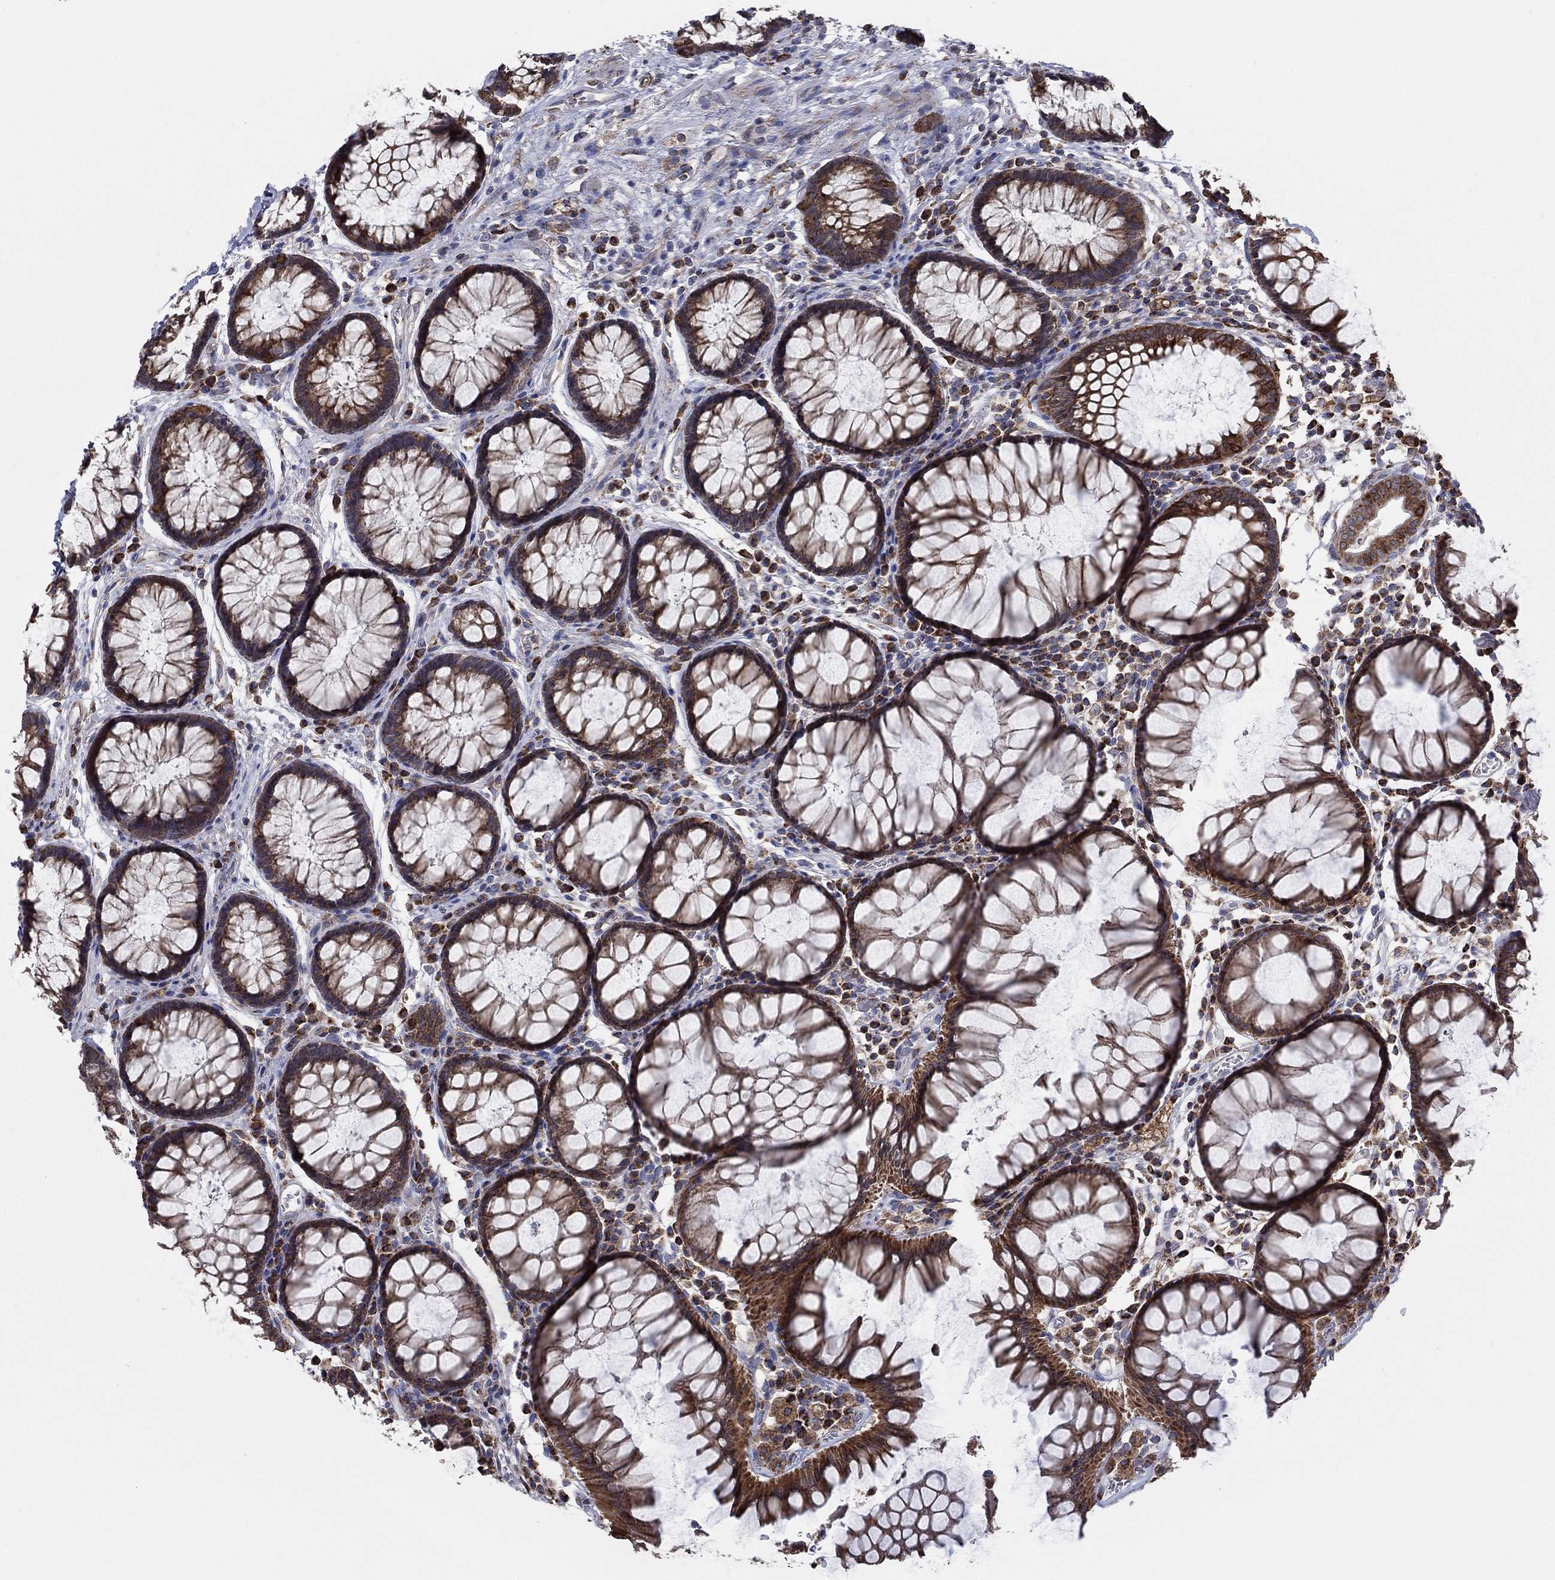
{"staining": {"intensity": "moderate", "quantity": ">75%", "location": "cytoplasmic/membranous"}, "tissue": "rectum", "cell_type": "Glandular cells", "image_type": "normal", "snomed": [{"axis": "morphology", "description": "Normal tissue, NOS"}, {"axis": "topography", "description": "Rectum"}], "caption": "Immunohistochemical staining of benign human rectum shows medium levels of moderate cytoplasmic/membranous positivity in about >75% of glandular cells.", "gene": "NCEH1", "patient": {"sex": "female", "age": 68}}